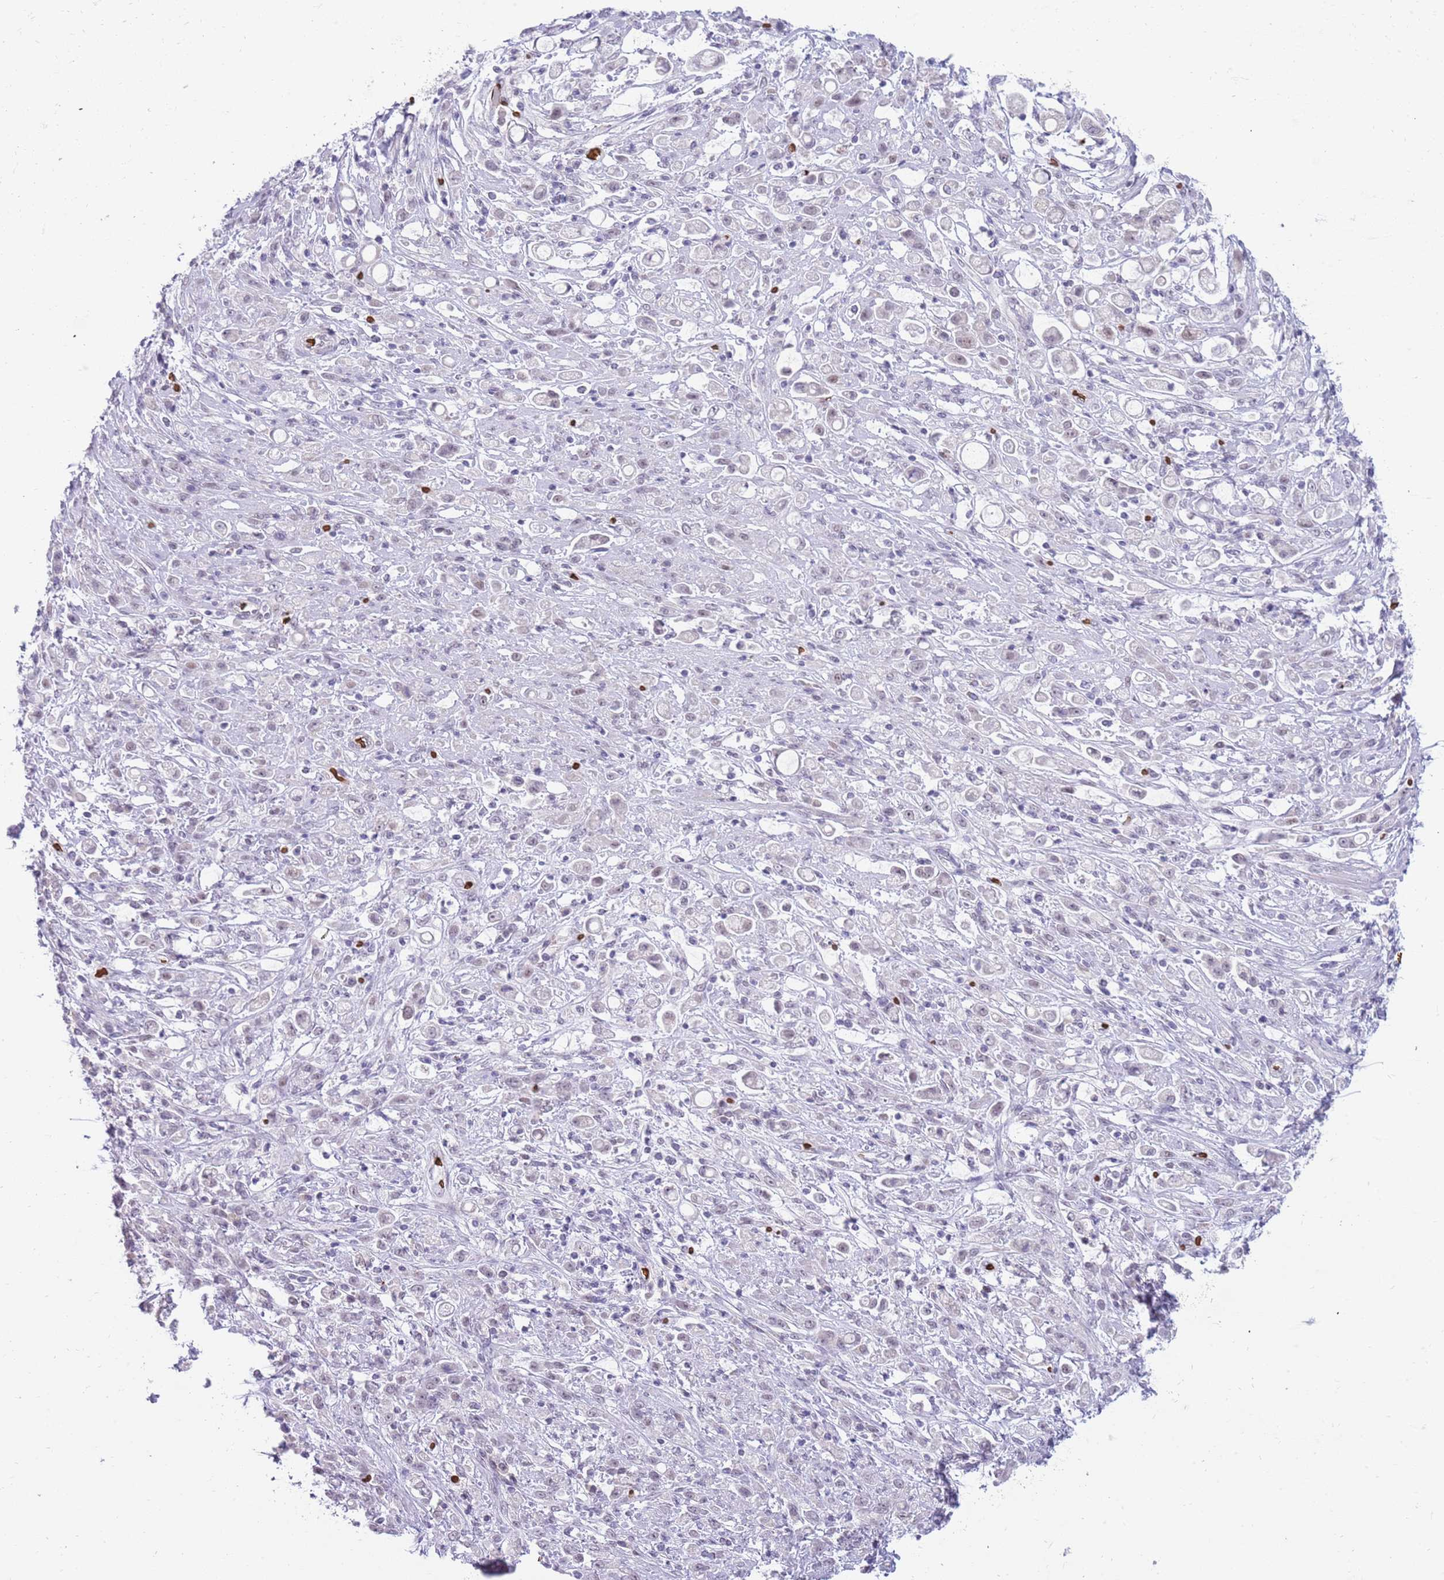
{"staining": {"intensity": "weak", "quantity": "25%-75%", "location": "nuclear"}, "tissue": "stomach cancer", "cell_type": "Tumor cells", "image_type": "cancer", "snomed": [{"axis": "morphology", "description": "Adenocarcinoma, NOS"}, {"axis": "topography", "description": "Stomach"}], "caption": "Adenocarcinoma (stomach) stained with a protein marker shows weak staining in tumor cells.", "gene": "LYPD6B", "patient": {"sex": "female", "age": 60}}